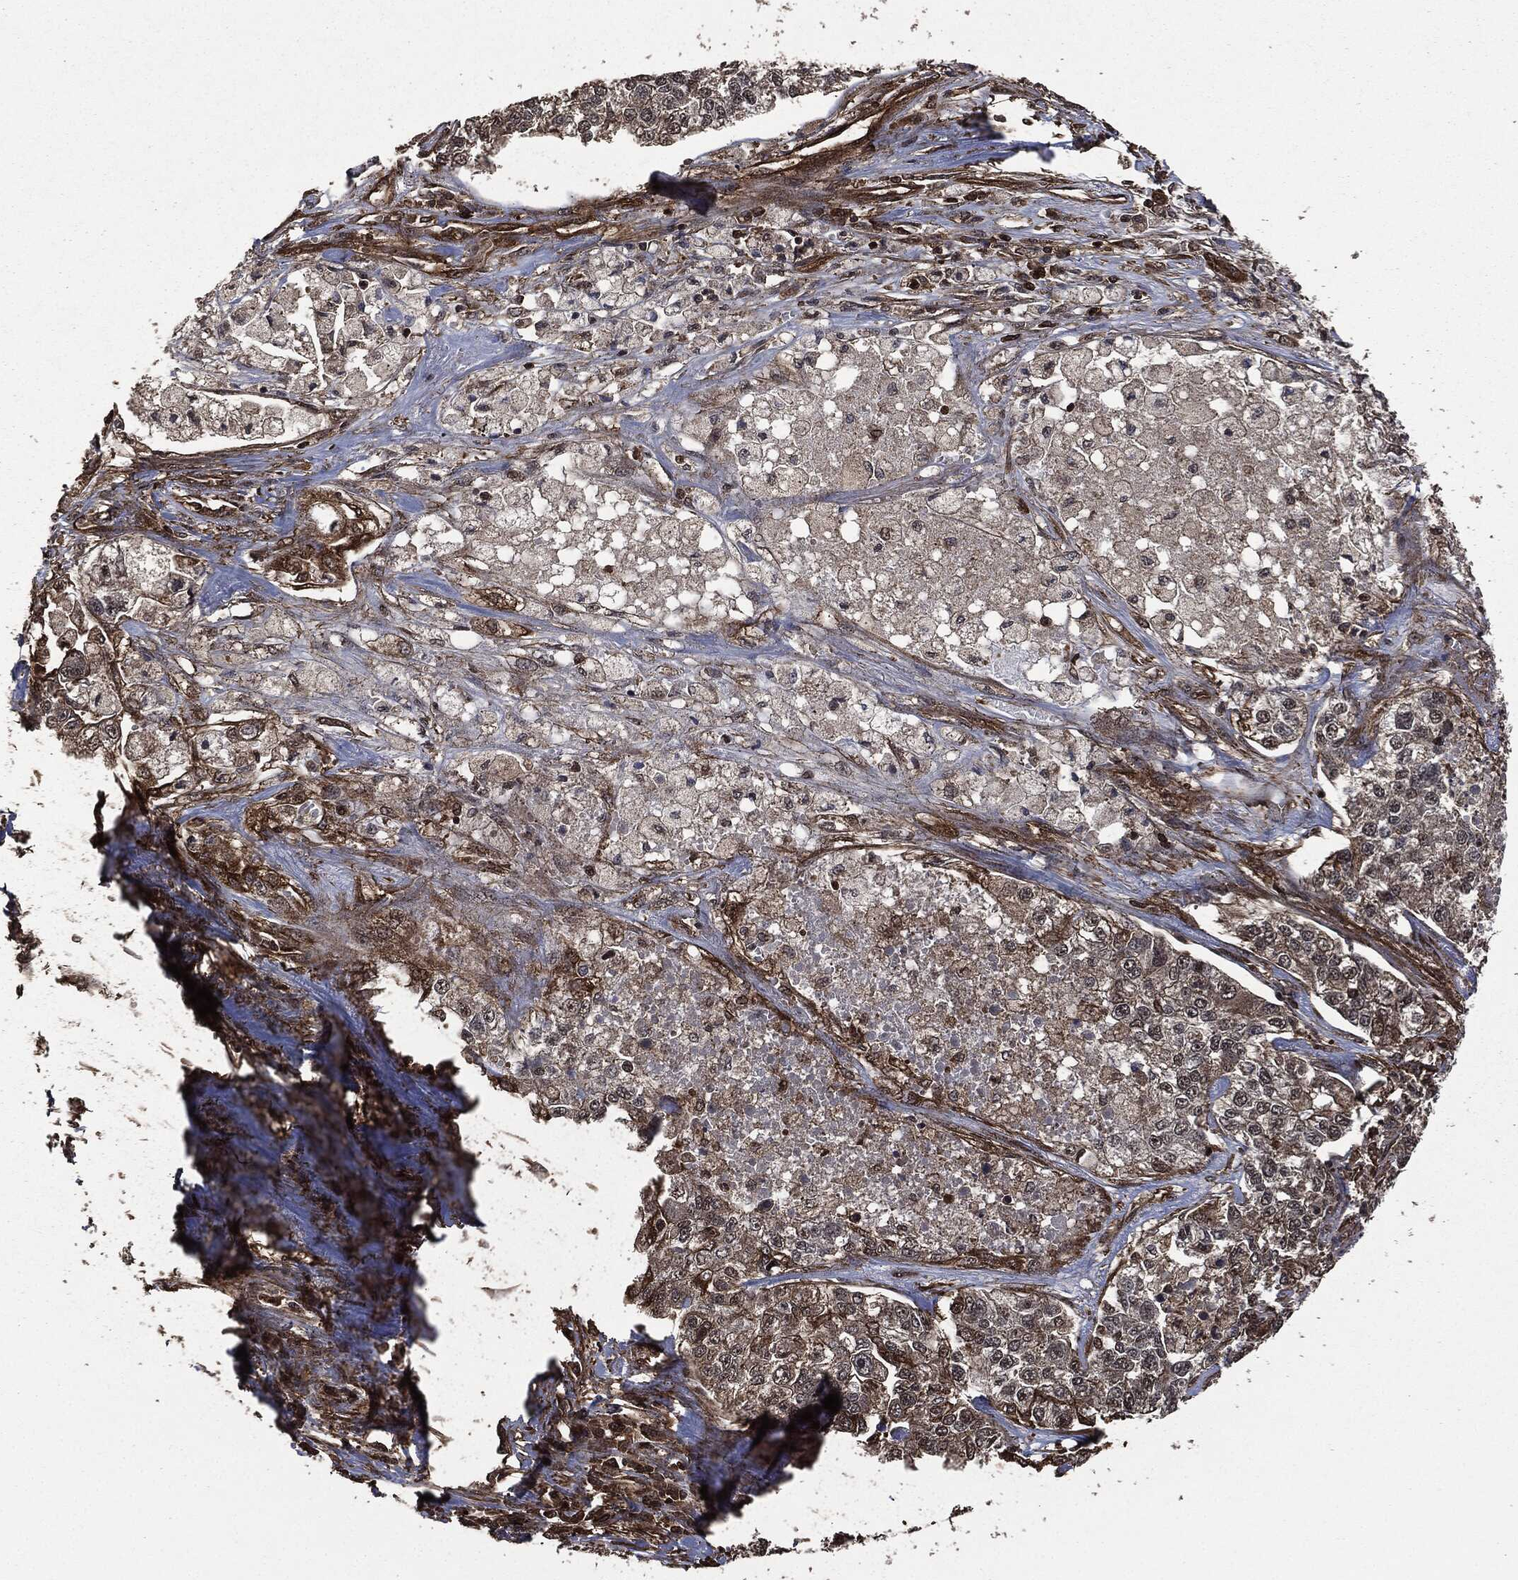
{"staining": {"intensity": "weak", "quantity": ">75%", "location": "cytoplasmic/membranous"}, "tissue": "lung cancer", "cell_type": "Tumor cells", "image_type": "cancer", "snomed": [{"axis": "morphology", "description": "Adenocarcinoma, NOS"}, {"axis": "topography", "description": "Lung"}], "caption": "DAB immunohistochemical staining of lung adenocarcinoma shows weak cytoplasmic/membranous protein staining in about >75% of tumor cells.", "gene": "HRAS", "patient": {"sex": "male", "age": 49}}